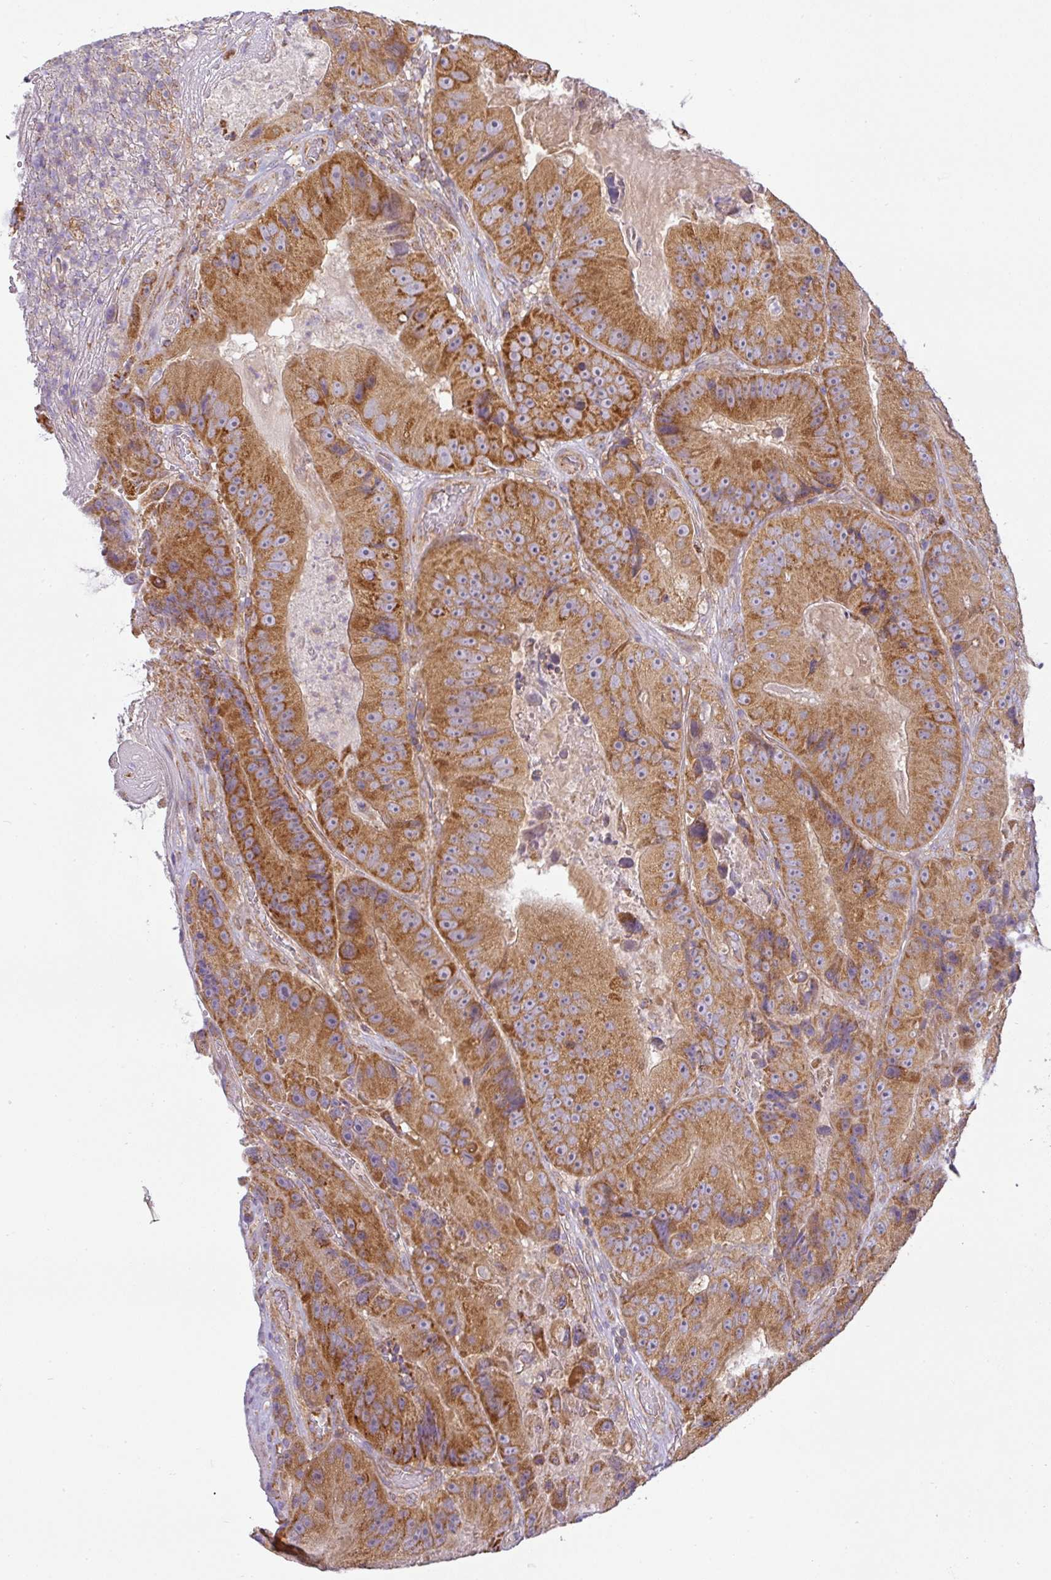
{"staining": {"intensity": "moderate", "quantity": ">75%", "location": "cytoplasmic/membranous"}, "tissue": "colorectal cancer", "cell_type": "Tumor cells", "image_type": "cancer", "snomed": [{"axis": "morphology", "description": "Adenocarcinoma, NOS"}, {"axis": "topography", "description": "Colon"}], "caption": "Colorectal cancer tissue demonstrates moderate cytoplasmic/membranous staining in about >75% of tumor cells", "gene": "ZNF211", "patient": {"sex": "female", "age": 86}}